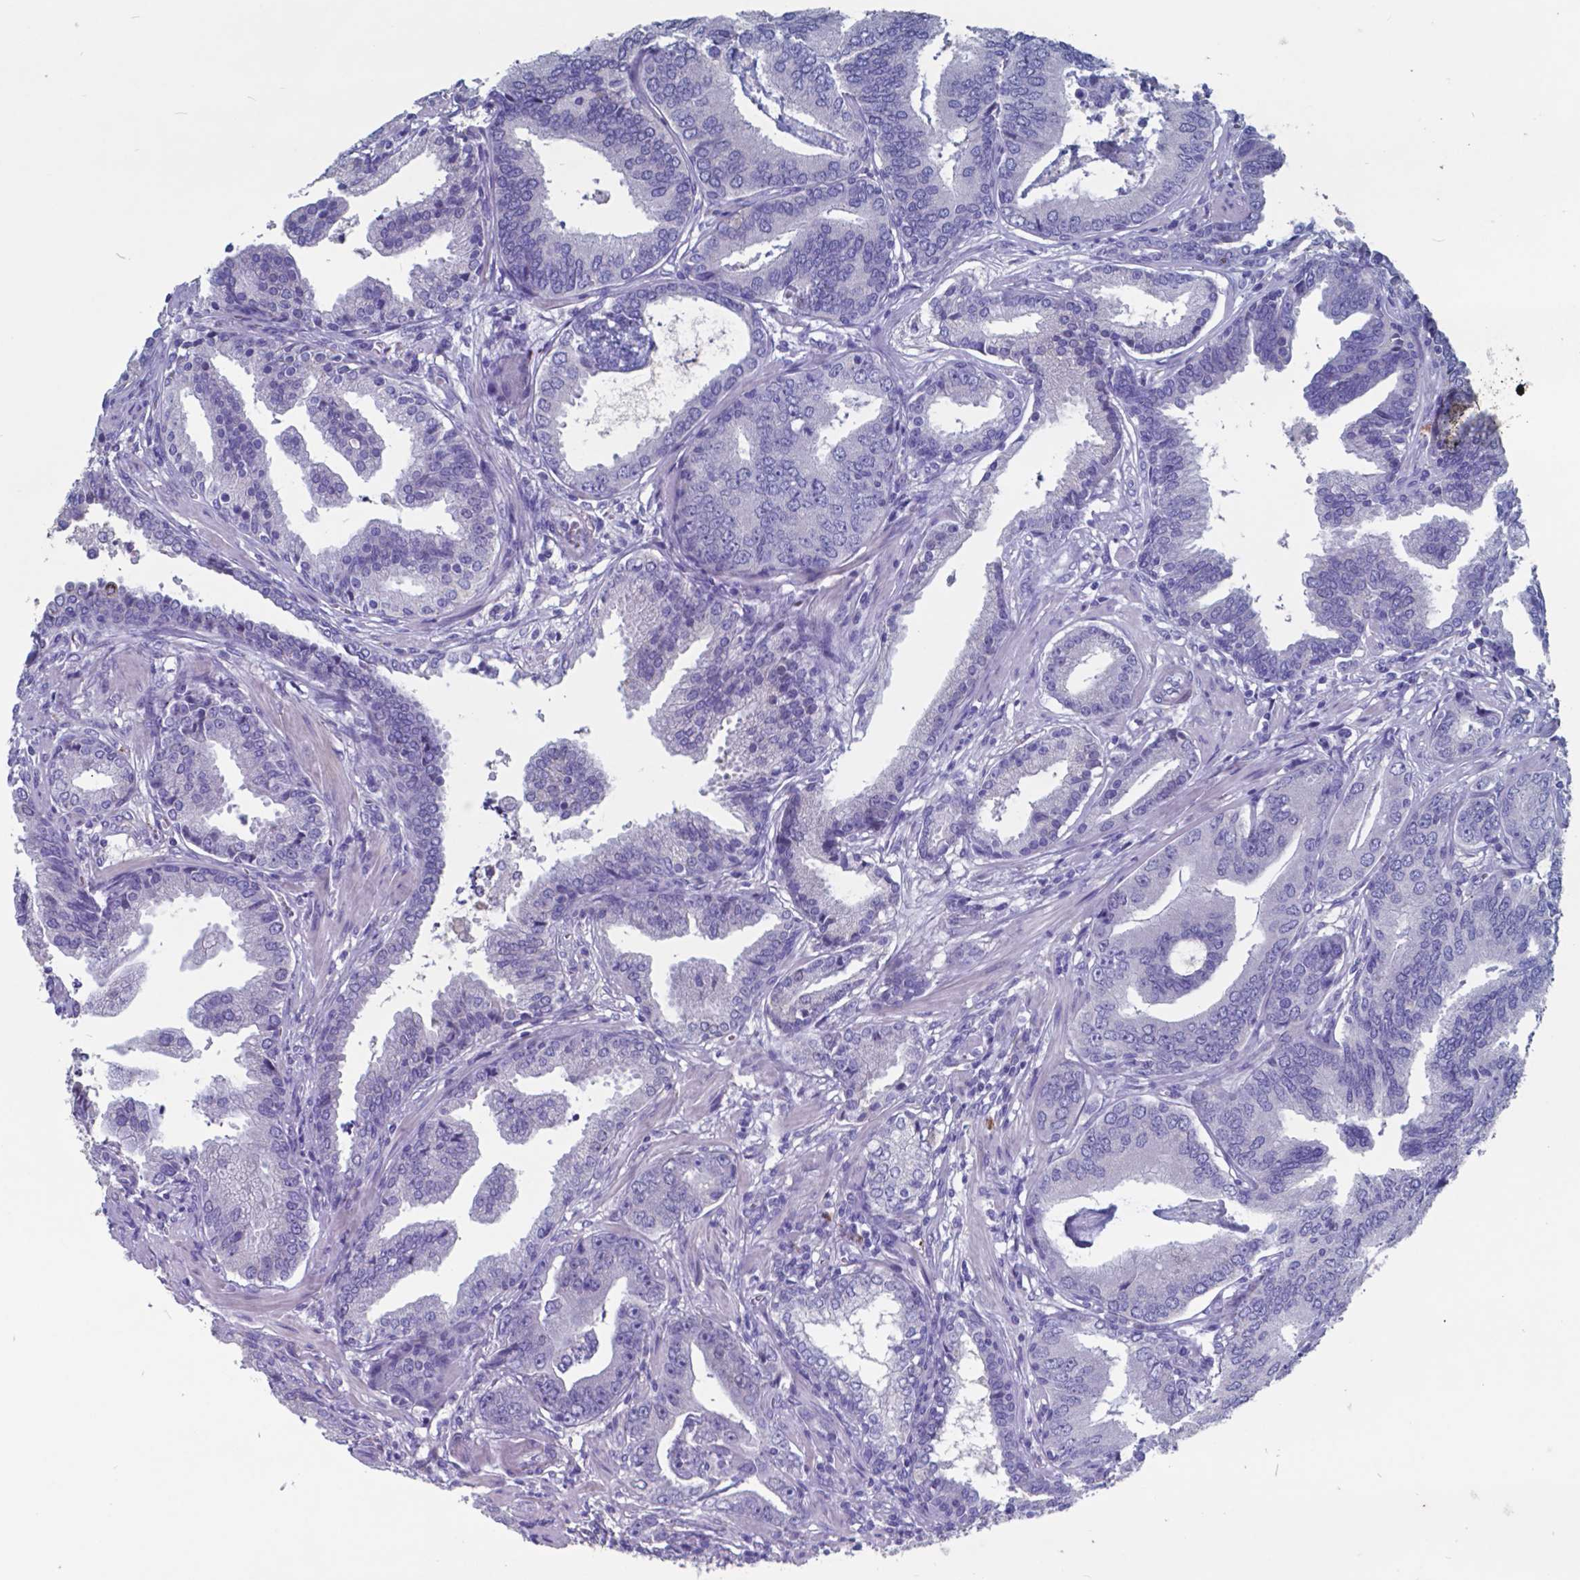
{"staining": {"intensity": "negative", "quantity": "none", "location": "none"}, "tissue": "prostate cancer", "cell_type": "Tumor cells", "image_type": "cancer", "snomed": [{"axis": "morphology", "description": "Adenocarcinoma, NOS"}, {"axis": "topography", "description": "Prostate"}], "caption": "A photomicrograph of adenocarcinoma (prostate) stained for a protein exhibits no brown staining in tumor cells.", "gene": "TTR", "patient": {"sex": "male", "age": 64}}